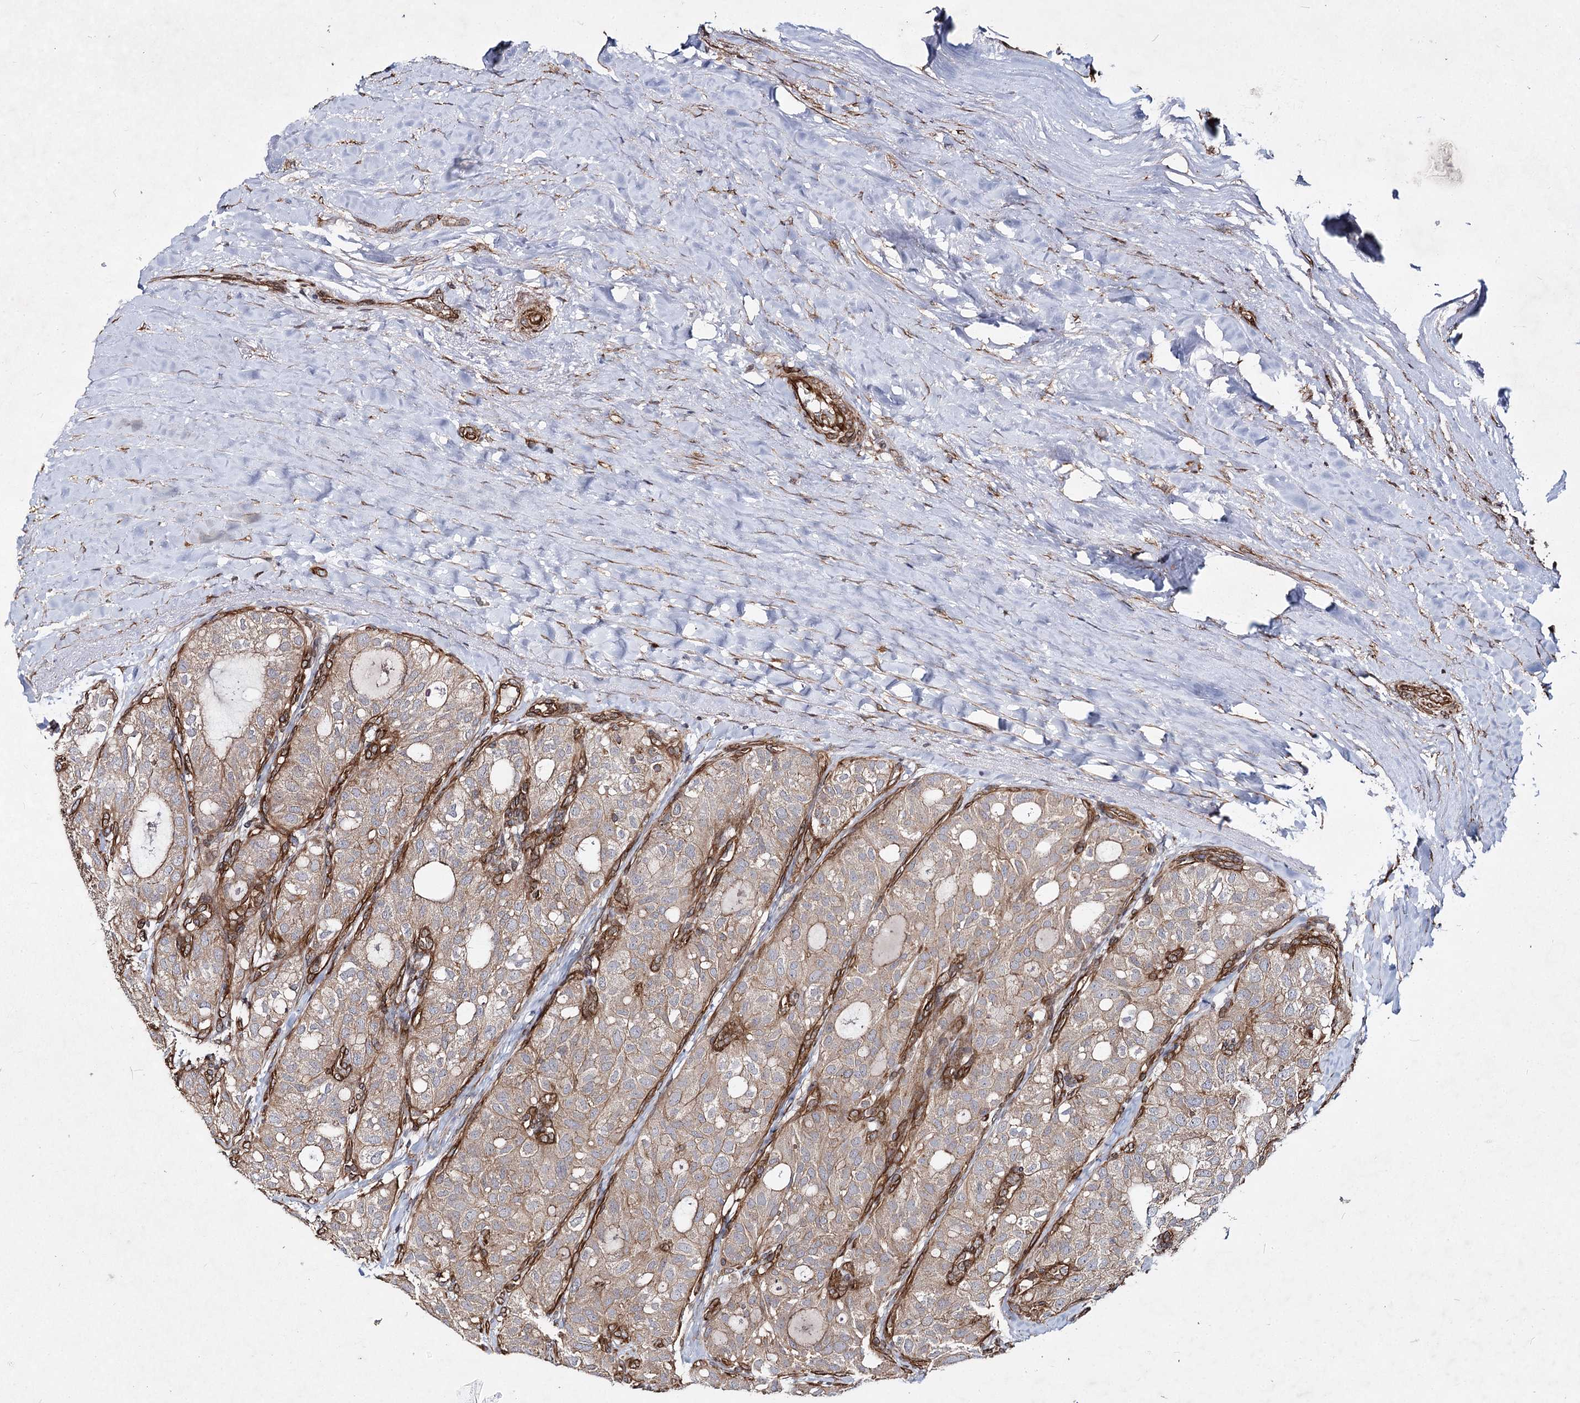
{"staining": {"intensity": "moderate", "quantity": ">75%", "location": "cytoplasmic/membranous"}, "tissue": "thyroid cancer", "cell_type": "Tumor cells", "image_type": "cancer", "snomed": [{"axis": "morphology", "description": "Follicular adenoma carcinoma, NOS"}, {"axis": "topography", "description": "Thyroid gland"}], "caption": "This image exhibits immunohistochemistry (IHC) staining of human thyroid follicular adenoma carcinoma, with medium moderate cytoplasmic/membranous positivity in approximately >75% of tumor cells.", "gene": "IQSEC1", "patient": {"sex": "male", "age": 75}}